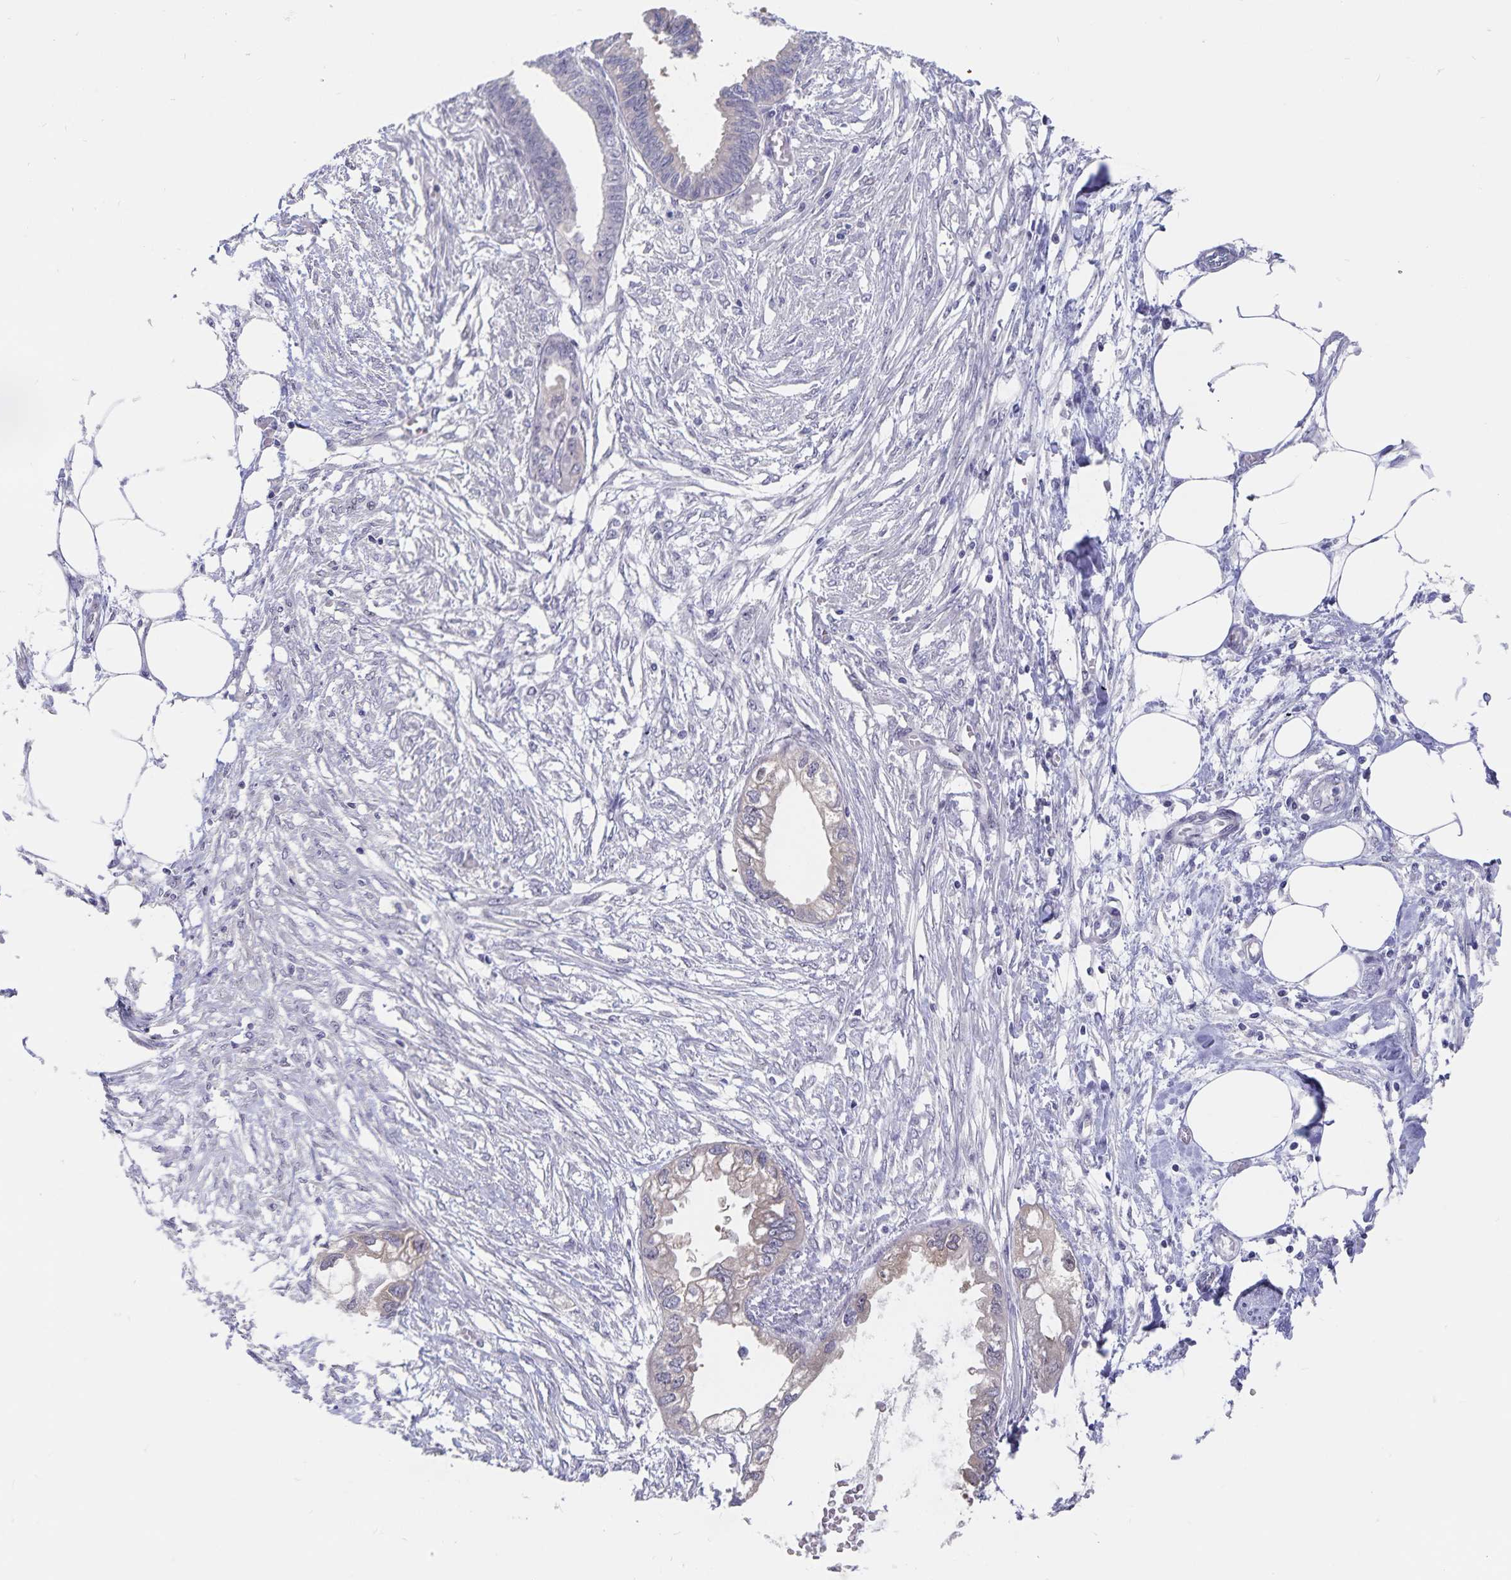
{"staining": {"intensity": "weak", "quantity": "<25%", "location": "cytoplasmic/membranous"}, "tissue": "endometrial cancer", "cell_type": "Tumor cells", "image_type": "cancer", "snomed": [{"axis": "morphology", "description": "Adenocarcinoma, NOS"}, {"axis": "morphology", "description": "Adenocarcinoma, metastatic, NOS"}, {"axis": "topography", "description": "Adipose tissue"}, {"axis": "topography", "description": "Endometrium"}], "caption": "Tumor cells show no significant protein staining in endometrial adenocarcinoma. (DAB immunohistochemistry, high magnification).", "gene": "BAG6", "patient": {"sex": "female", "age": 67}}